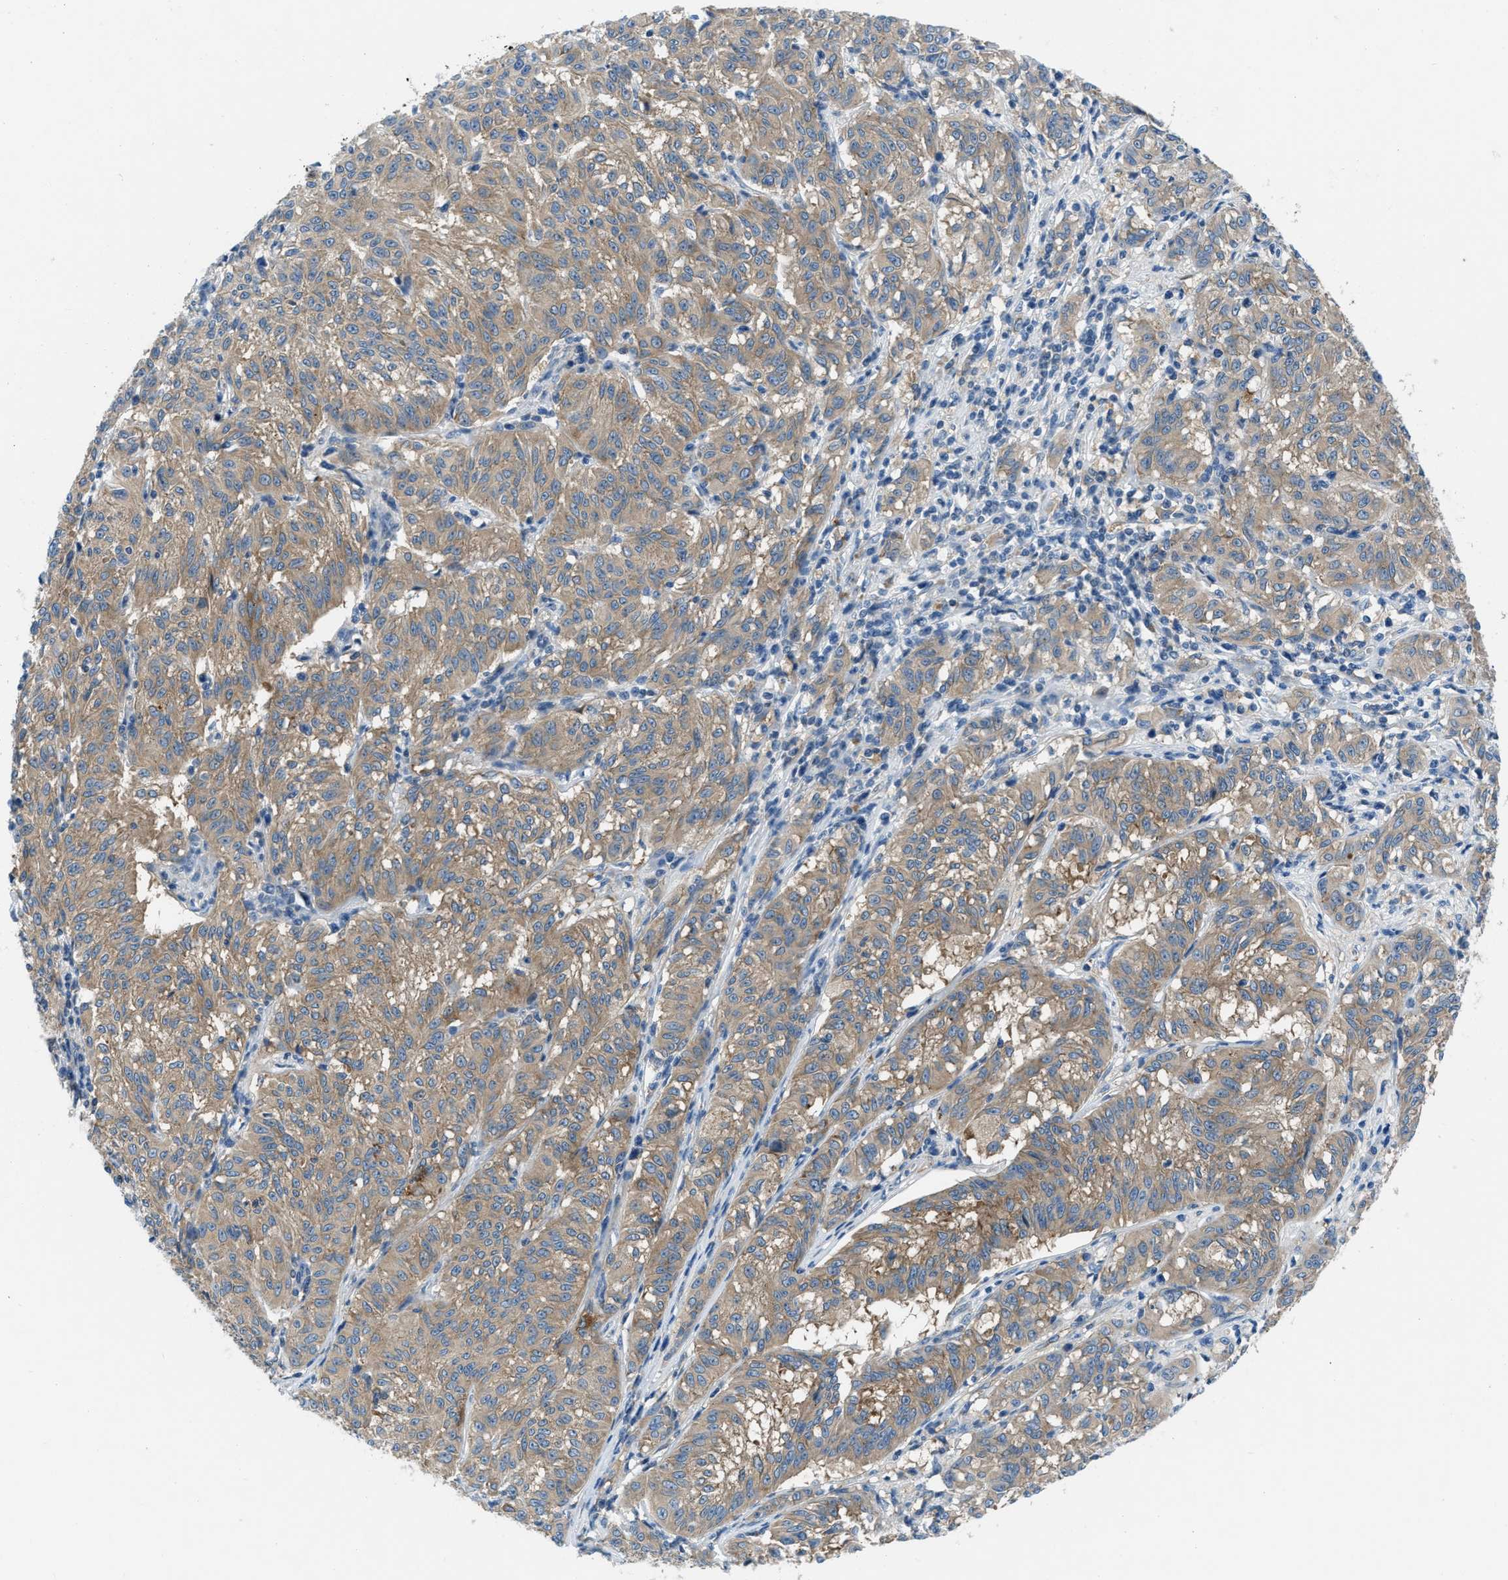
{"staining": {"intensity": "weak", "quantity": ">75%", "location": "cytoplasmic/membranous"}, "tissue": "melanoma", "cell_type": "Tumor cells", "image_type": "cancer", "snomed": [{"axis": "morphology", "description": "Malignant melanoma, NOS"}, {"axis": "topography", "description": "Skin"}], "caption": "Approximately >75% of tumor cells in human melanoma demonstrate weak cytoplasmic/membranous protein staining as visualized by brown immunohistochemical staining.", "gene": "PFKP", "patient": {"sex": "female", "age": 72}}